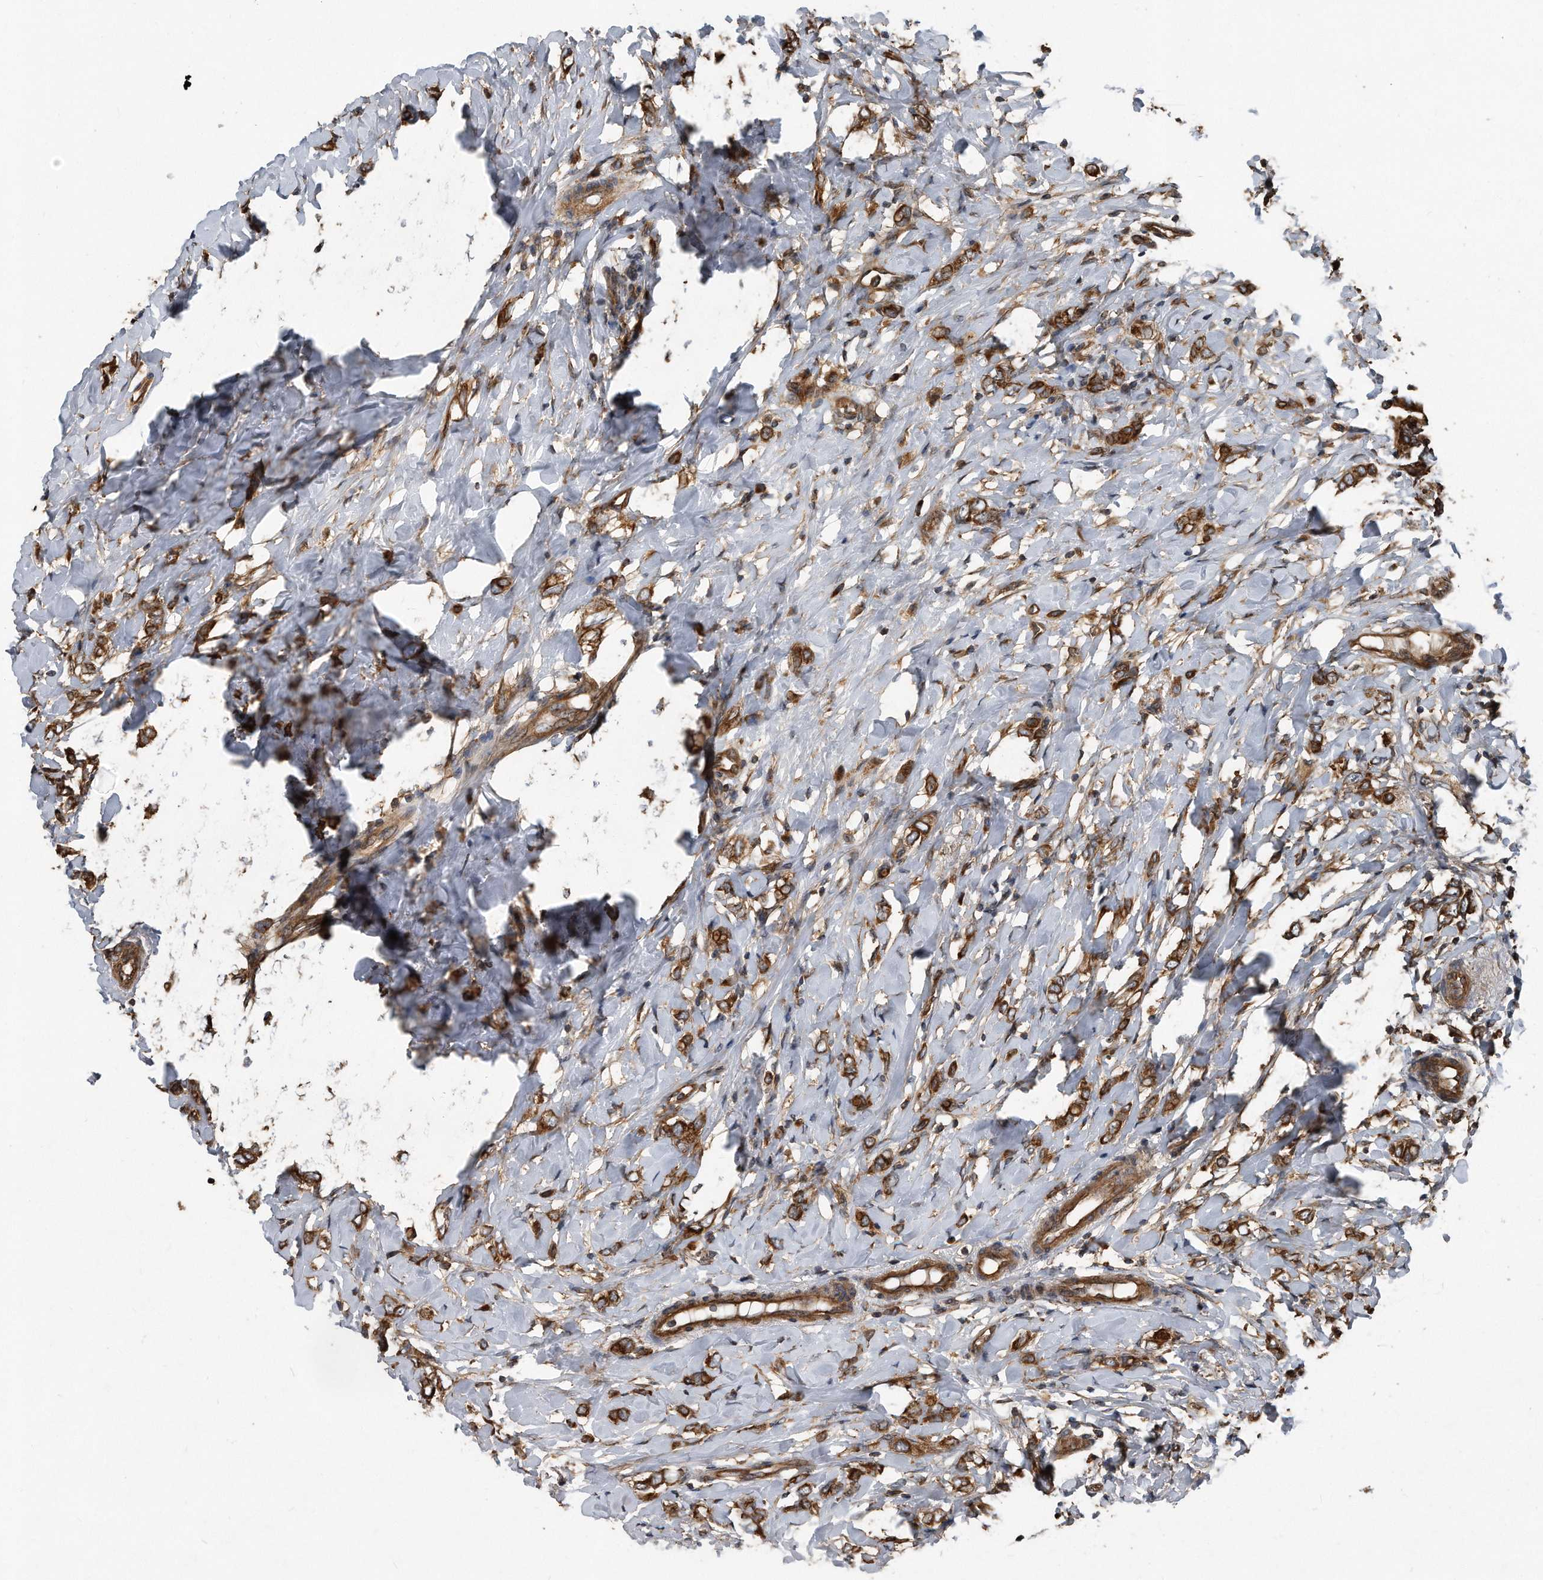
{"staining": {"intensity": "strong", "quantity": ">75%", "location": "cytoplasmic/membranous"}, "tissue": "breast cancer", "cell_type": "Tumor cells", "image_type": "cancer", "snomed": [{"axis": "morphology", "description": "Normal tissue, NOS"}, {"axis": "morphology", "description": "Lobular carcinoma"}, {"axis": "topography", "description": "Breast"}], "caption": "IHC of breast lobular carcinoma shows high levels of strong cytoplasmic/membranous expression in about >75% of tumor cells.", "gene": "FAM136A", "patient": {"sex": "female", "age": 47}}